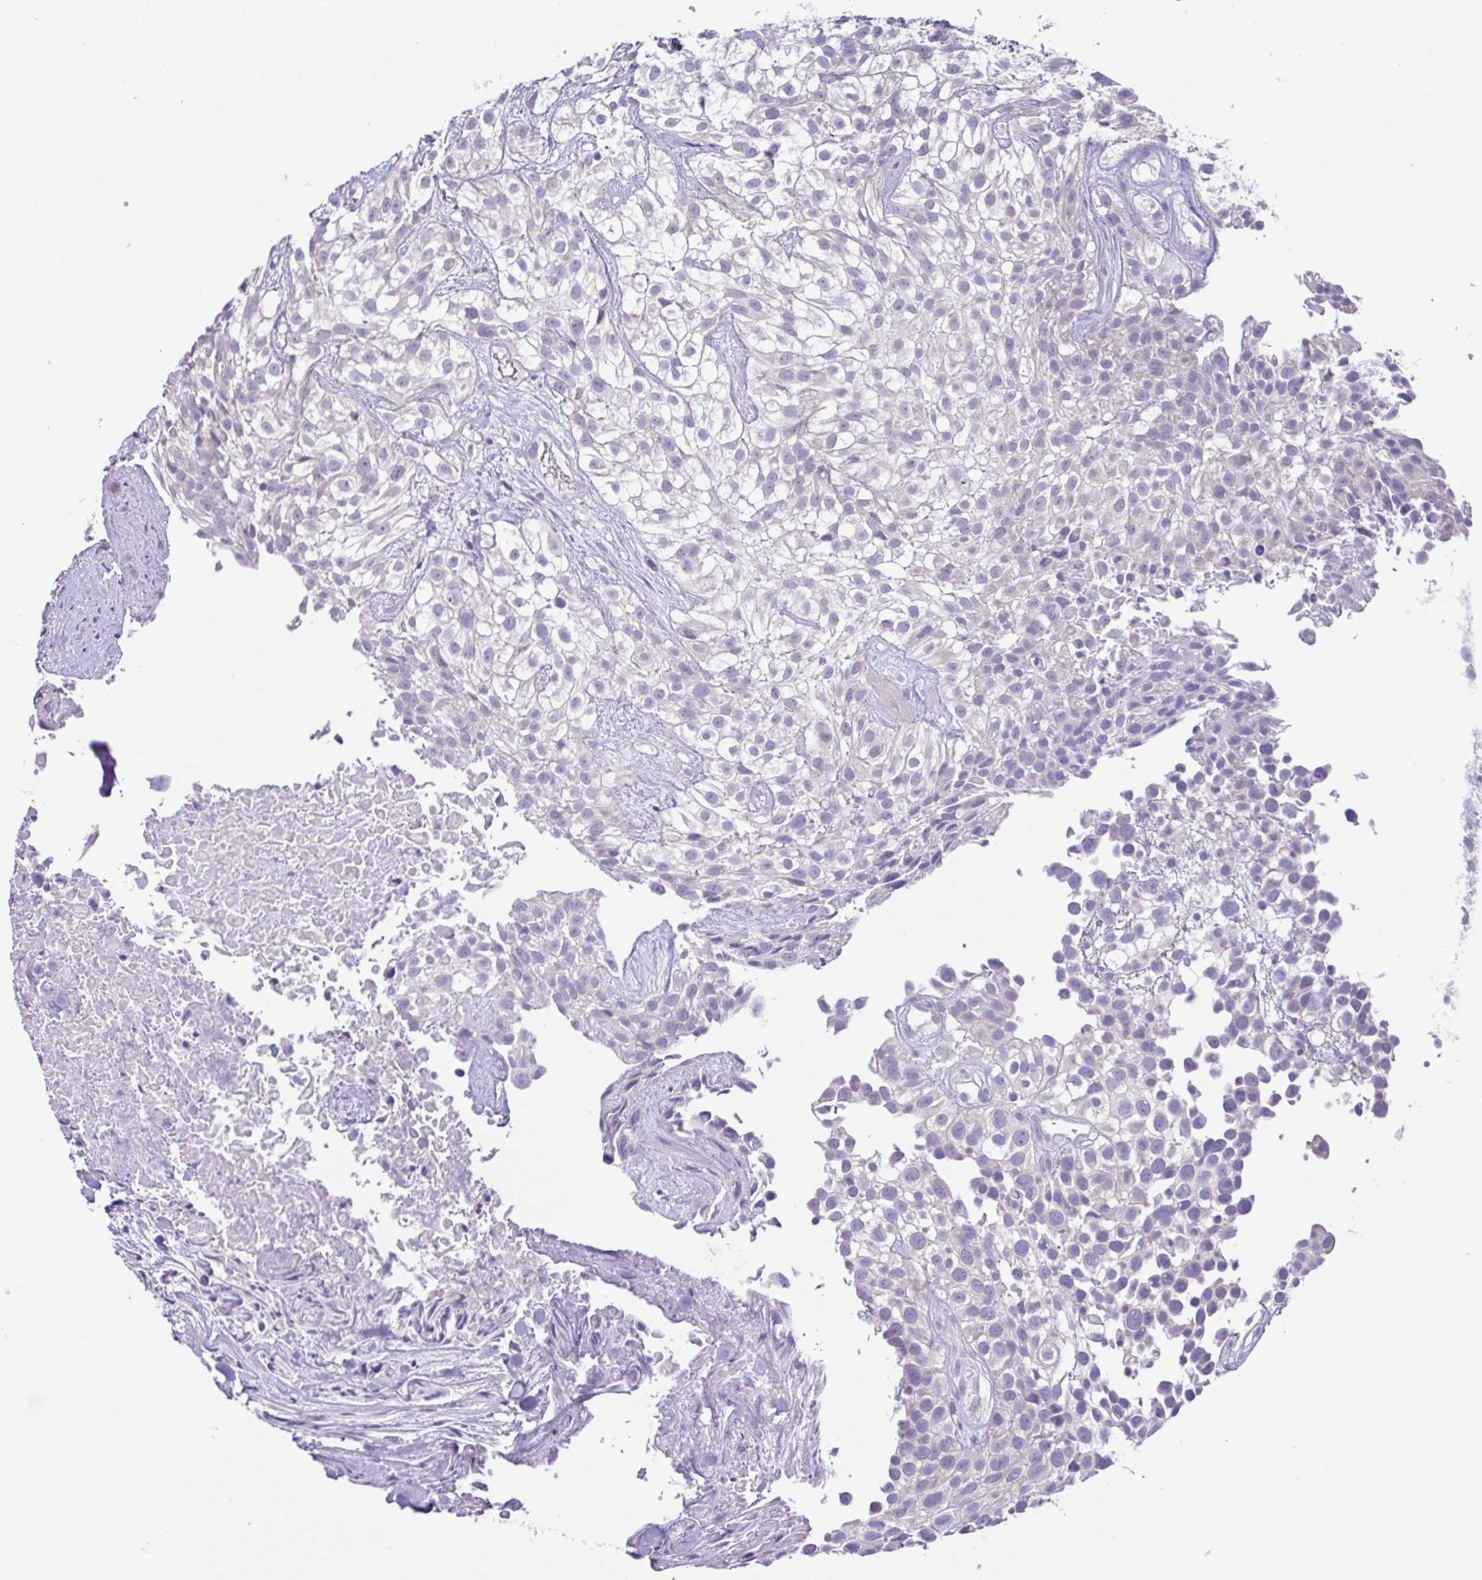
{"staining": {"intensity": "negative", "quantity": "none", "location": "none"}, "tissue": "urothelial cancer", "cell_type": "Tumor cells", "image_type": "cancer", "snomed": [{"axis": "morphology", "description": "Urothelial carcinoma, High grade"}, {"axis": "topography", "description": "Urinary bladder"}], "caption": "Immunohistochemistry micrograph of neoplastic tissue: human urothelial carcinoma (high-grade) stained with DAB (3,3'-diaminobenzidine) exhibits no significant protein positivity in tumor cells.", "gene": "RDH11", "patient": {"sex": "male", "age": 56}}